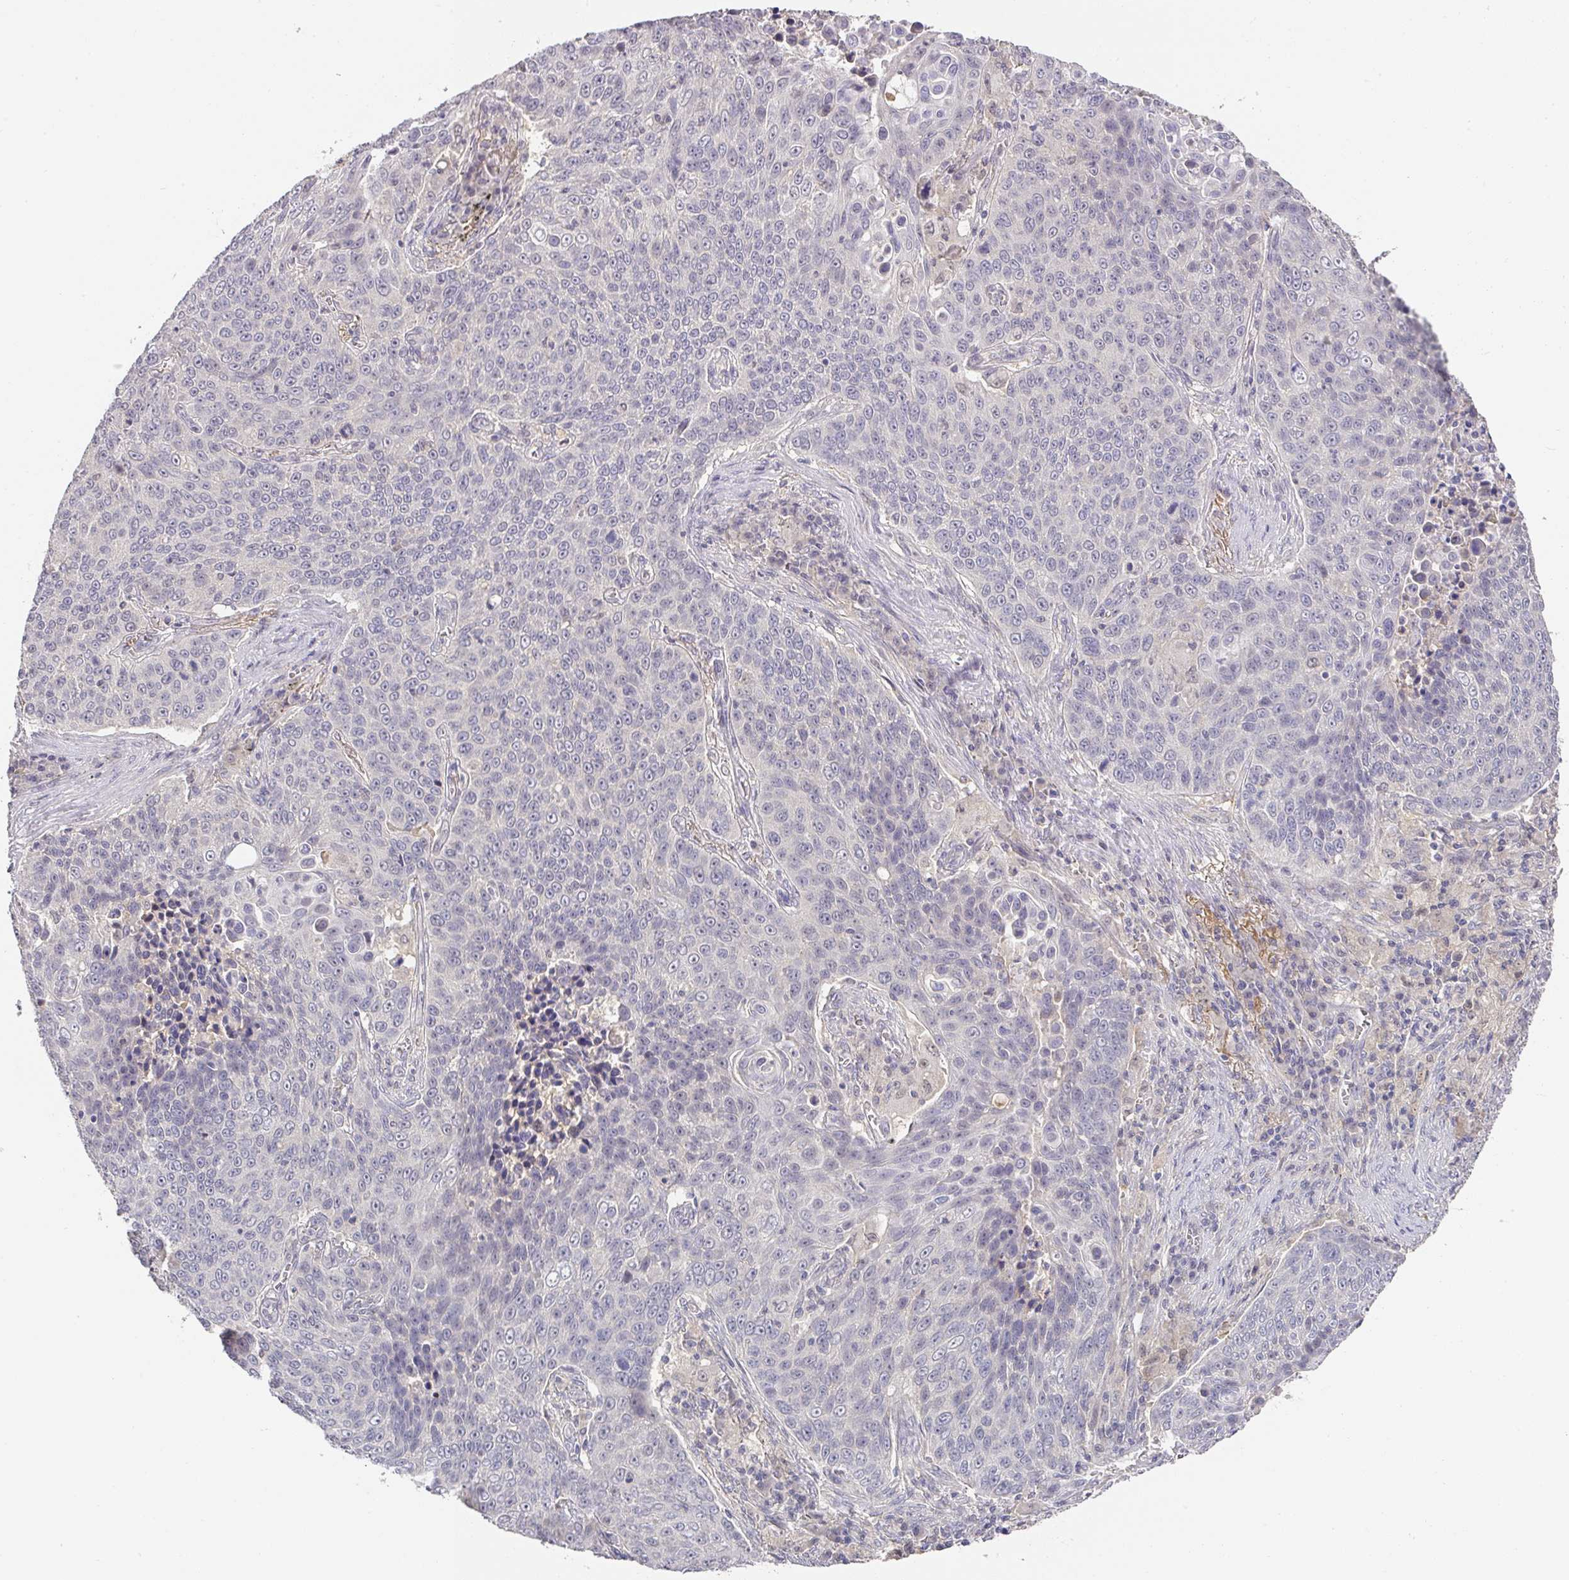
{"staining": {"intensity": "negative", "quantity": "none", "location": "none"}, "tissue": "lung cancer", "cell_type": "Tumor cells", "image_type": "cancer", "snomed": [{"axis": "morphology", "description": "Squamous cell carcinoma, NOS"}, {"axis": "topography", "description": "Lung"}], "caption": "Protein analysis of lung cancer (squamous cell carcinoma) demonstrates no significant positivity in tumor cells. (Immunohistochemistry (ihc), brightfield microscopy, high magnification).", "gene": "FOXN4", "patient": {"sex": "male", "age": 78}}